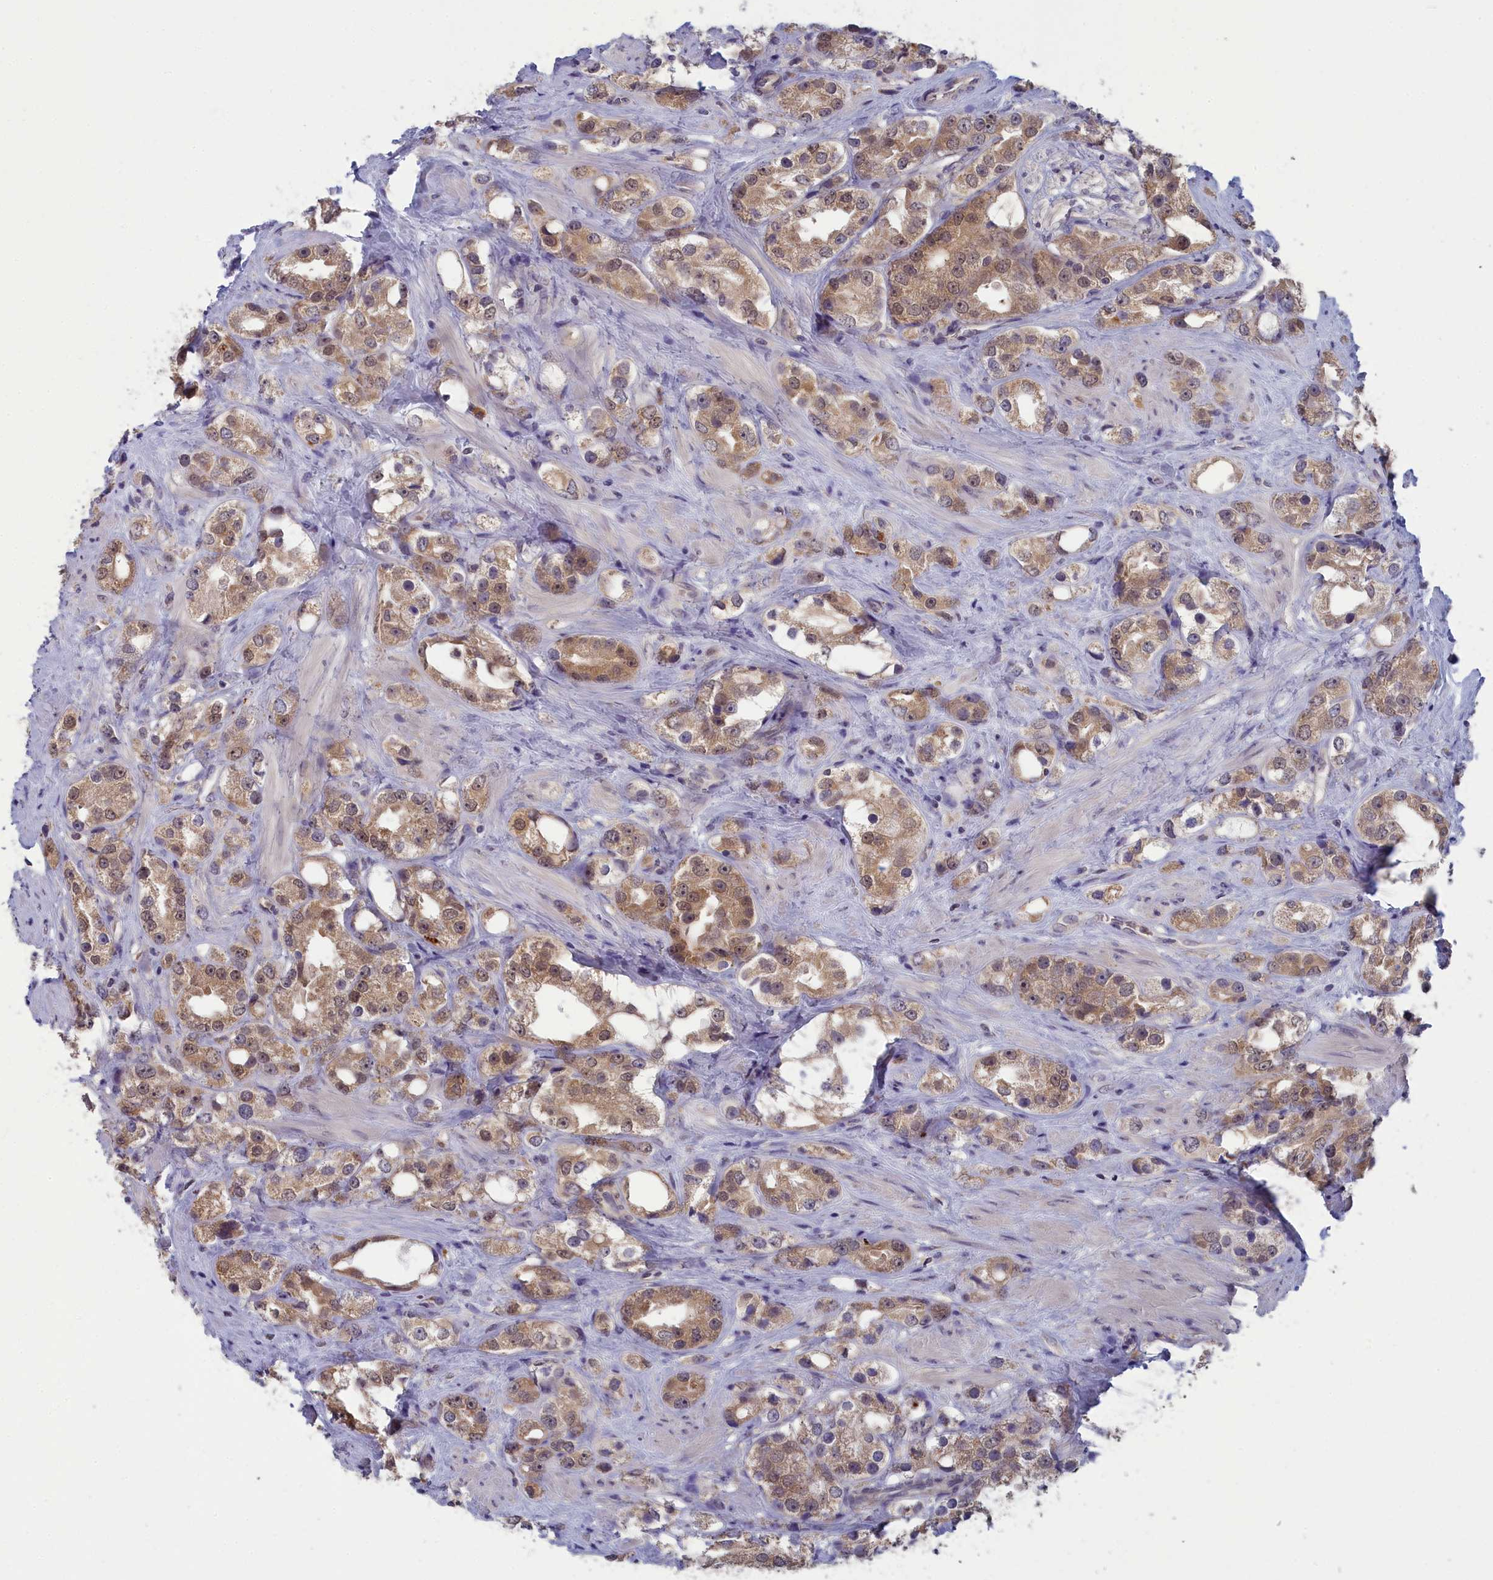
{"staining": {"intensity": "moderate", "quantity": ">75%", "location": "cytoplasmic/membranous"}, "tissue": "prostate cancer", "cell_type": "Tumor cells", "image_type": "cancer", "snomed": [{"axis": "morphology", "description": "Adenocarcinoma, NOS"}, {"axis": "topography", "description": "Prostate"}], "caption": "Human prostate cancer stained with a brown dye displays moderate cytoplasmic/membranous positive positivity in approximately >75% of tumor cells.", "gene": "MRI1", "patient": {"sex": "male", "age": 79}}